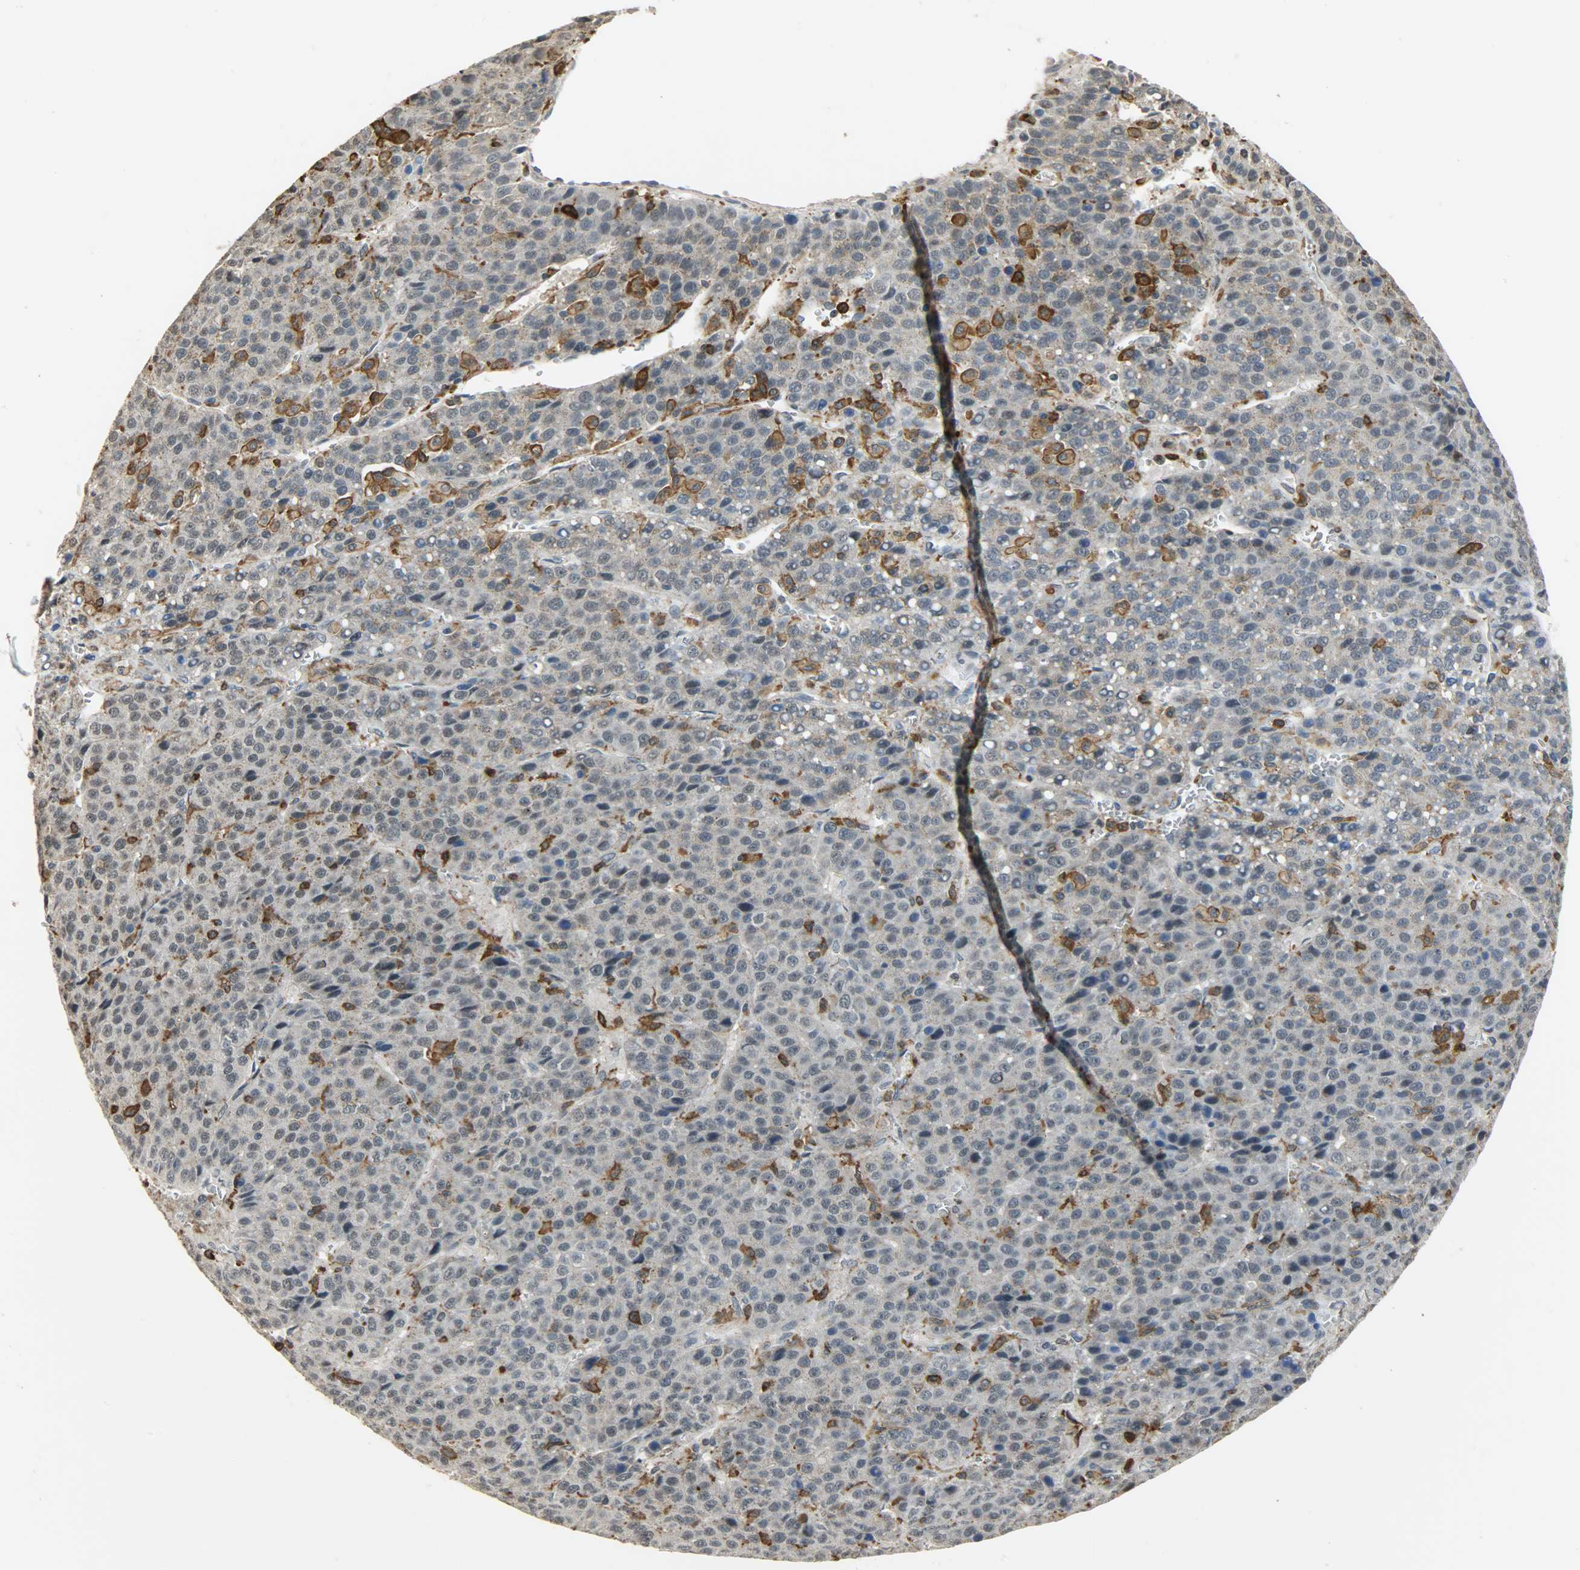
{"staining": {"intensity": "negative", "quantity": "none", "location": "none"}, "tissue": "liver cancer", "cell_type": "Tumor cells", "image_type": "cancer", "snomed": [{"axis": "morphology", "description": "Carcinoma, Hepatocellular, NOS"}, {"axis": "topography", "description": "Liver"}], "caption": "Tumor cells are negative for brown protein staining in liver cancer.", "gene": "SKAP2", "patient": {"sex": "female", "age": 53}}